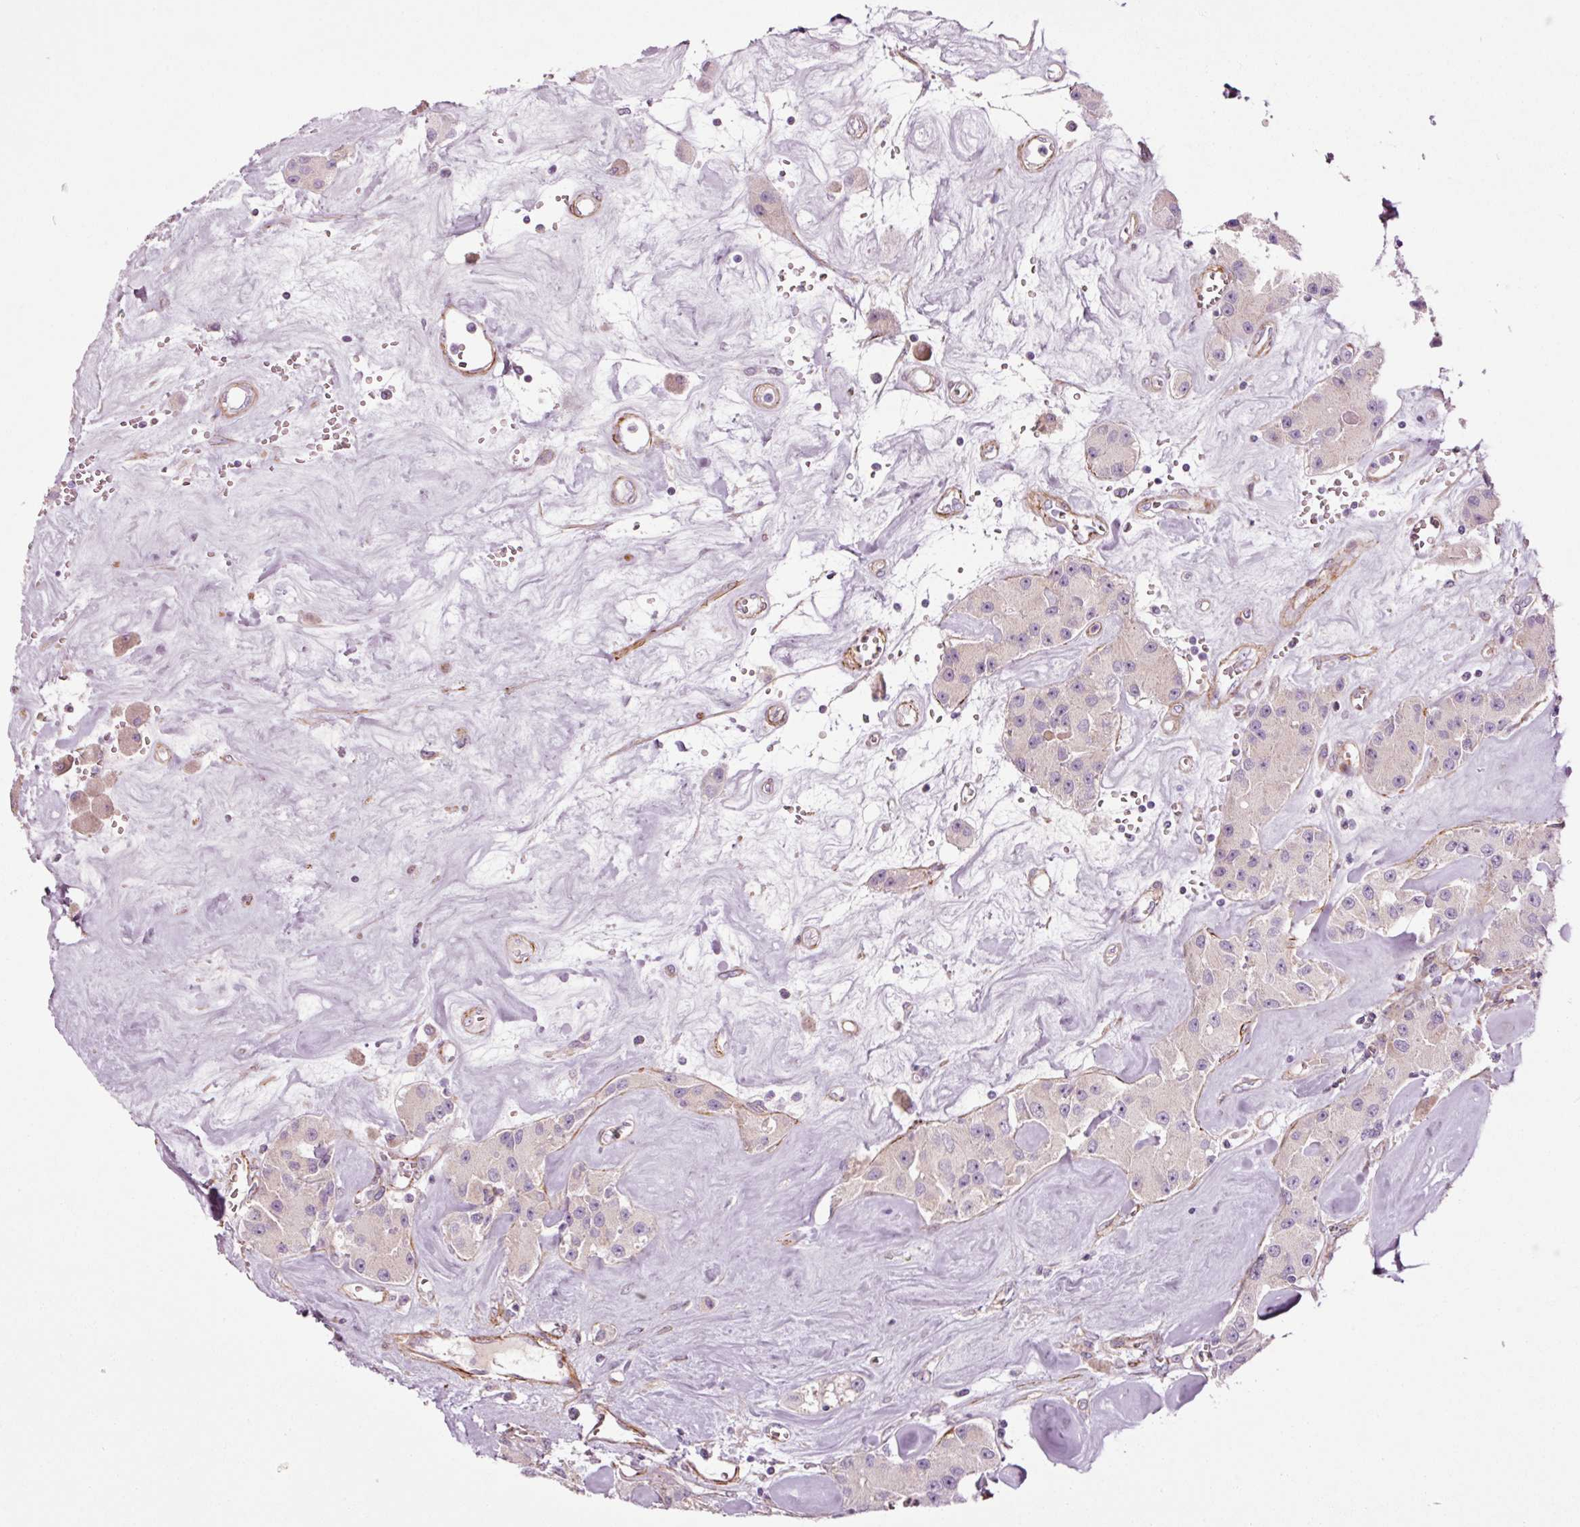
{"staining": {"intensity": "negative", "quantity": "none", "location": "none"}, "tissue": "carcinoid", "cell_type": "Tumor cells", "image_type": "cancer", "snomed": [{"axis": "morphology", "description": "Carcinoid, malignant, NOS"}, {"axis": "topography", "description": "Pancreas"}], "caption": "IHC photomicrograph of carcinoid stained for a protein (brown), which demonstrates no expression in tumor cells.", "gene": "ANKRD20A1", "patient": {"sex": "male", "age": 41}}